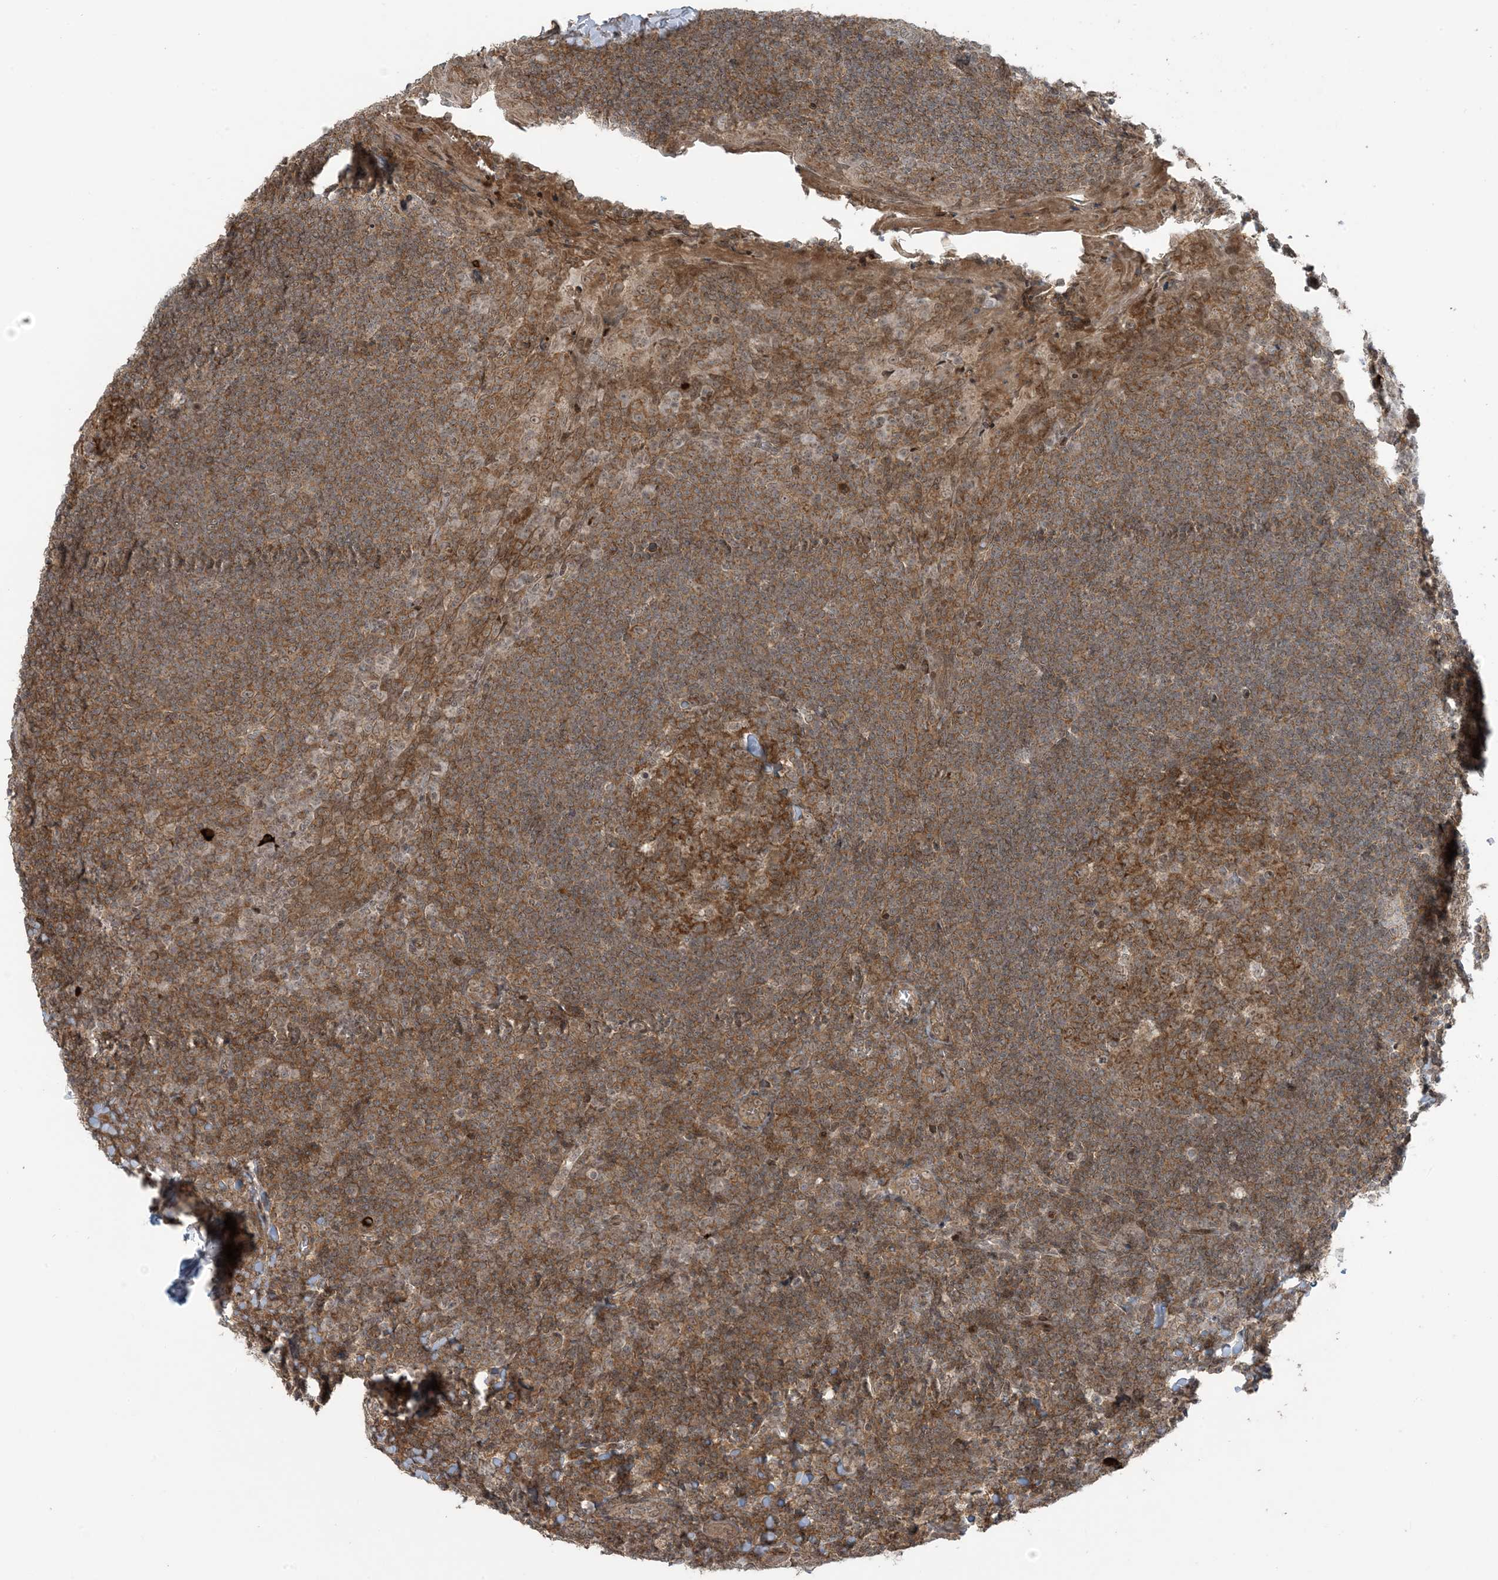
{"staining": {"intensity": "strong", "quantity": "25%-75%", "location": "cytoplasmic/membranous"}, "tissue": "tonsil", "cell_type": "Germinal center cells", "image_type": "normal", "snomed": [{"axis": "morphology", "description": "Normal tissue, NOS"}, {"axis": "topography", "description": "Tonsil"}], "caption": "Strong cytoplasmic/membranous protein staining is identified in about 25%-75% of germinal center cells in tonsil.", "gene": "PHLDB2", "patient": {"sex": "male", "age": 27}}